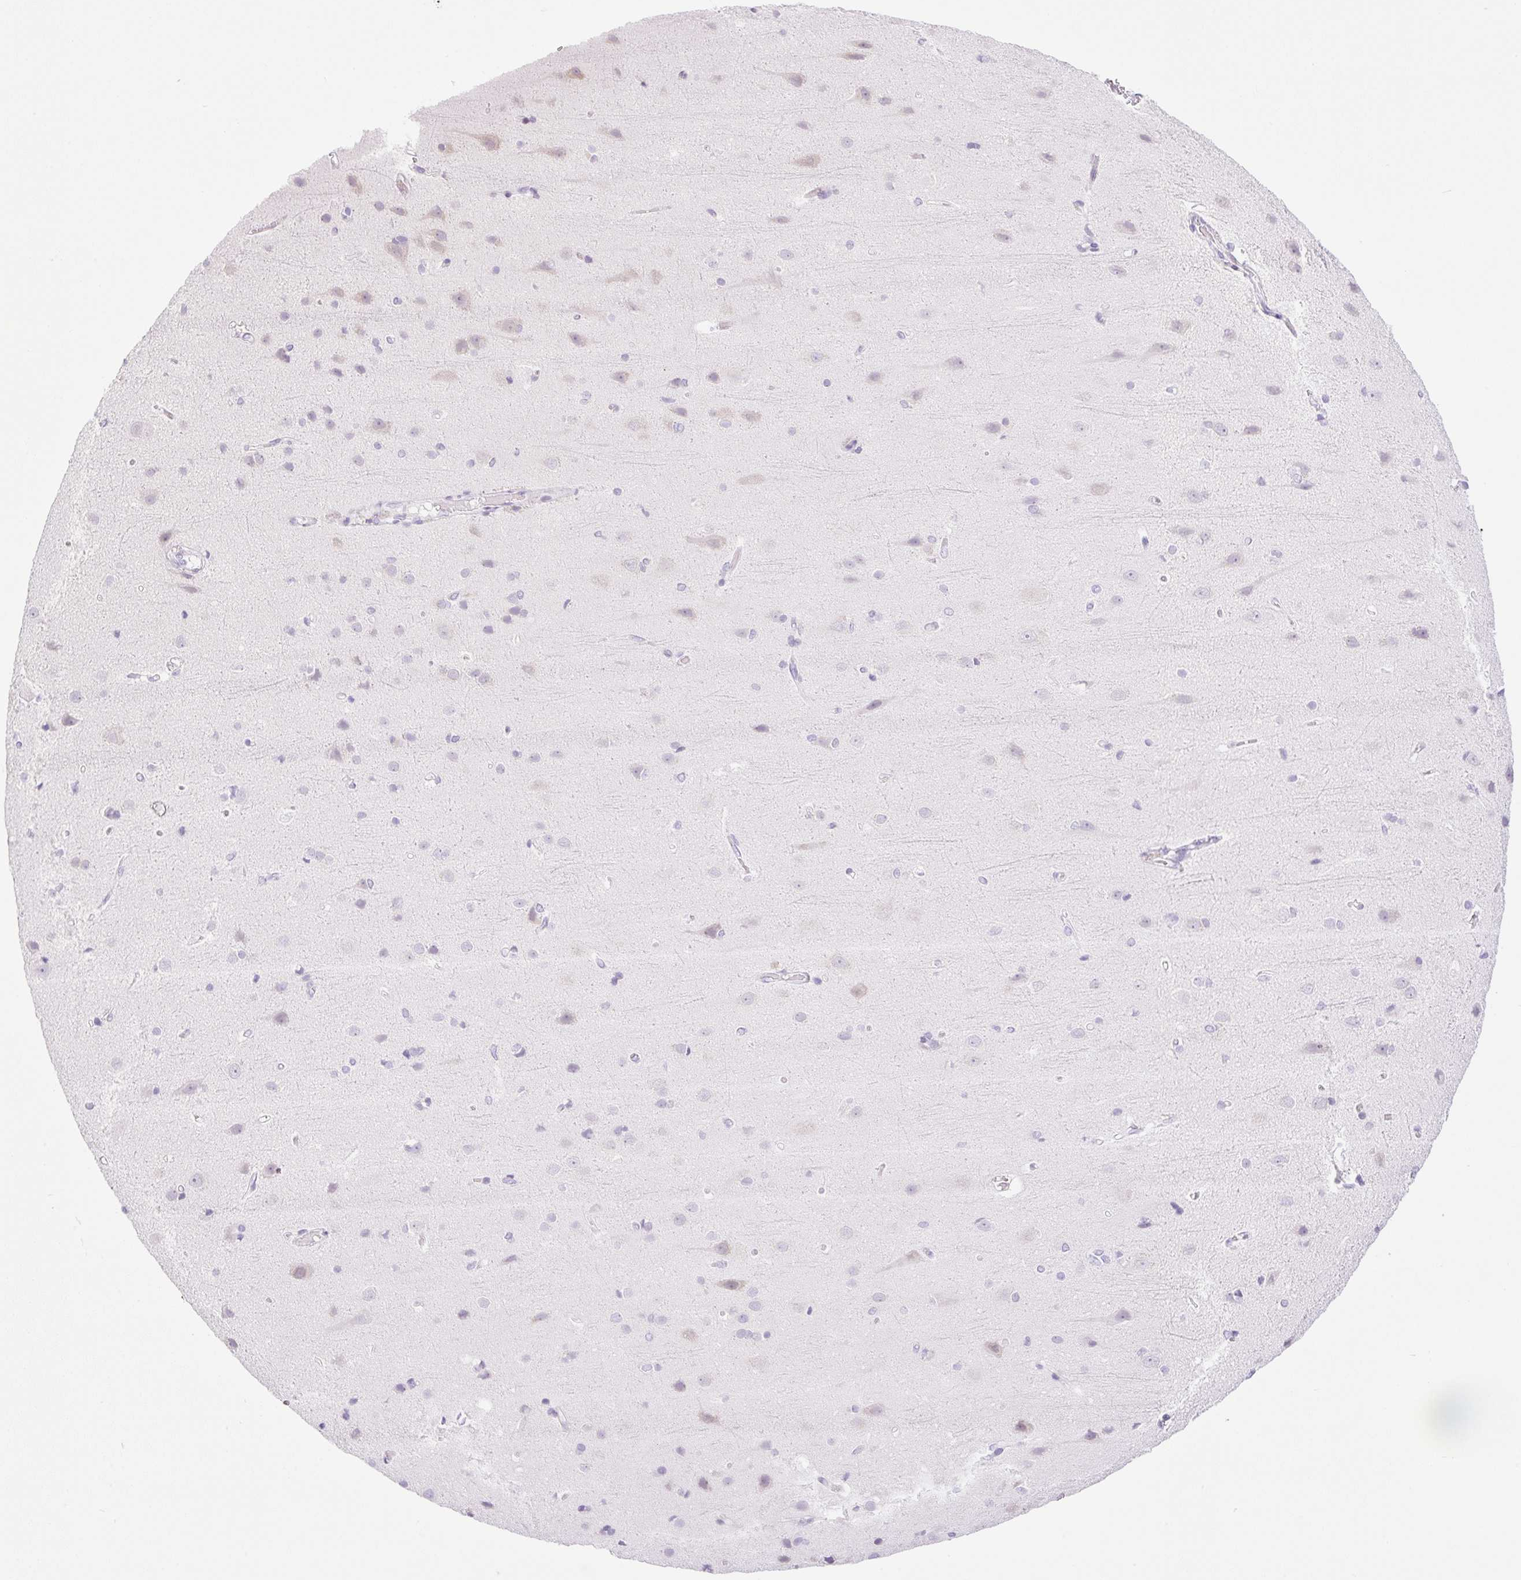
{"staining": {"intensity": "negative", "quantity": "none", "location": "none"}, "tissue": "cerebral cortex", "cell_type": "Endothelial cells", "image_type": "normal", "snomed": [{"axis": "morphology", "description": "Normal tissue, NOS"}, {"axis": "topography", "description": "Cerebral cortex"}], "caption": "Immunohistochemistry (IHC) micrograph of normal cerebral cortex: human cerebral cortex stained with DAB demonstrates no significant protein staining in endothelial cells. (DAB (3,3'-diaminobenzidine) immunohistochemistry (IHC) with hematoxylin counter stain).", "gene": "SPRR4", "patient": {"sex": "male", "age": 37}}